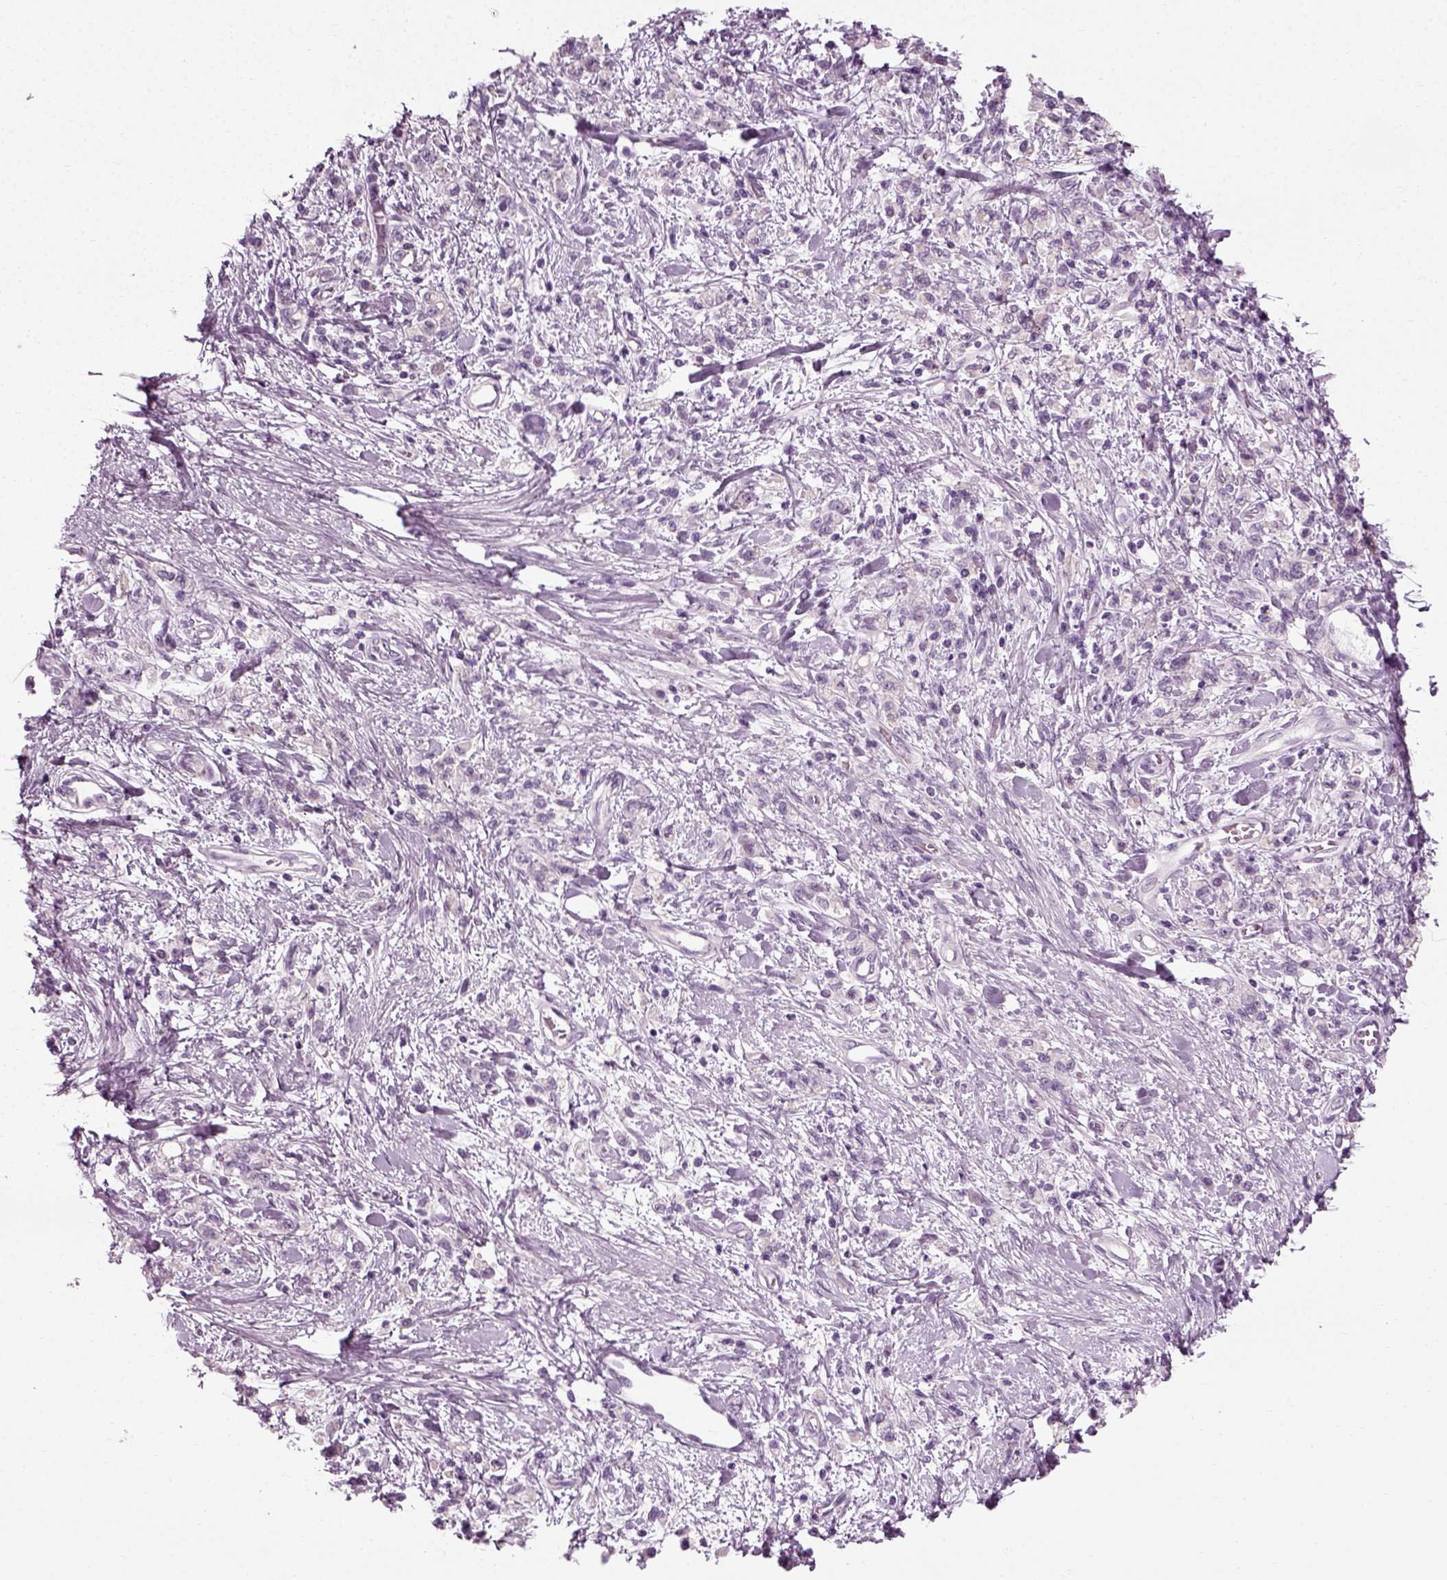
{"staining": {"intensity": "negative", "quantity": "none", "location": "none"}, "tissue": "stomach cancer", "cell_type": "Tumor cells", "image_type": "cancer", "snomed": [{"axis": "morphology", "description": "Adenocarcinoma, NOS"}, {"axis": "topography", "description": "Stomach"}], "caption": "Immunohistochemical staining of adenocarcinoma (stomach) displays no significant expression in tumor cells. (Brightfield microscopy of DAB (3,3'-diaminobenzidine) immunohistochemistry (IHC) at high magnification).", "gene": "SCG5", "patient": {"sex": "male", "age": 77}}